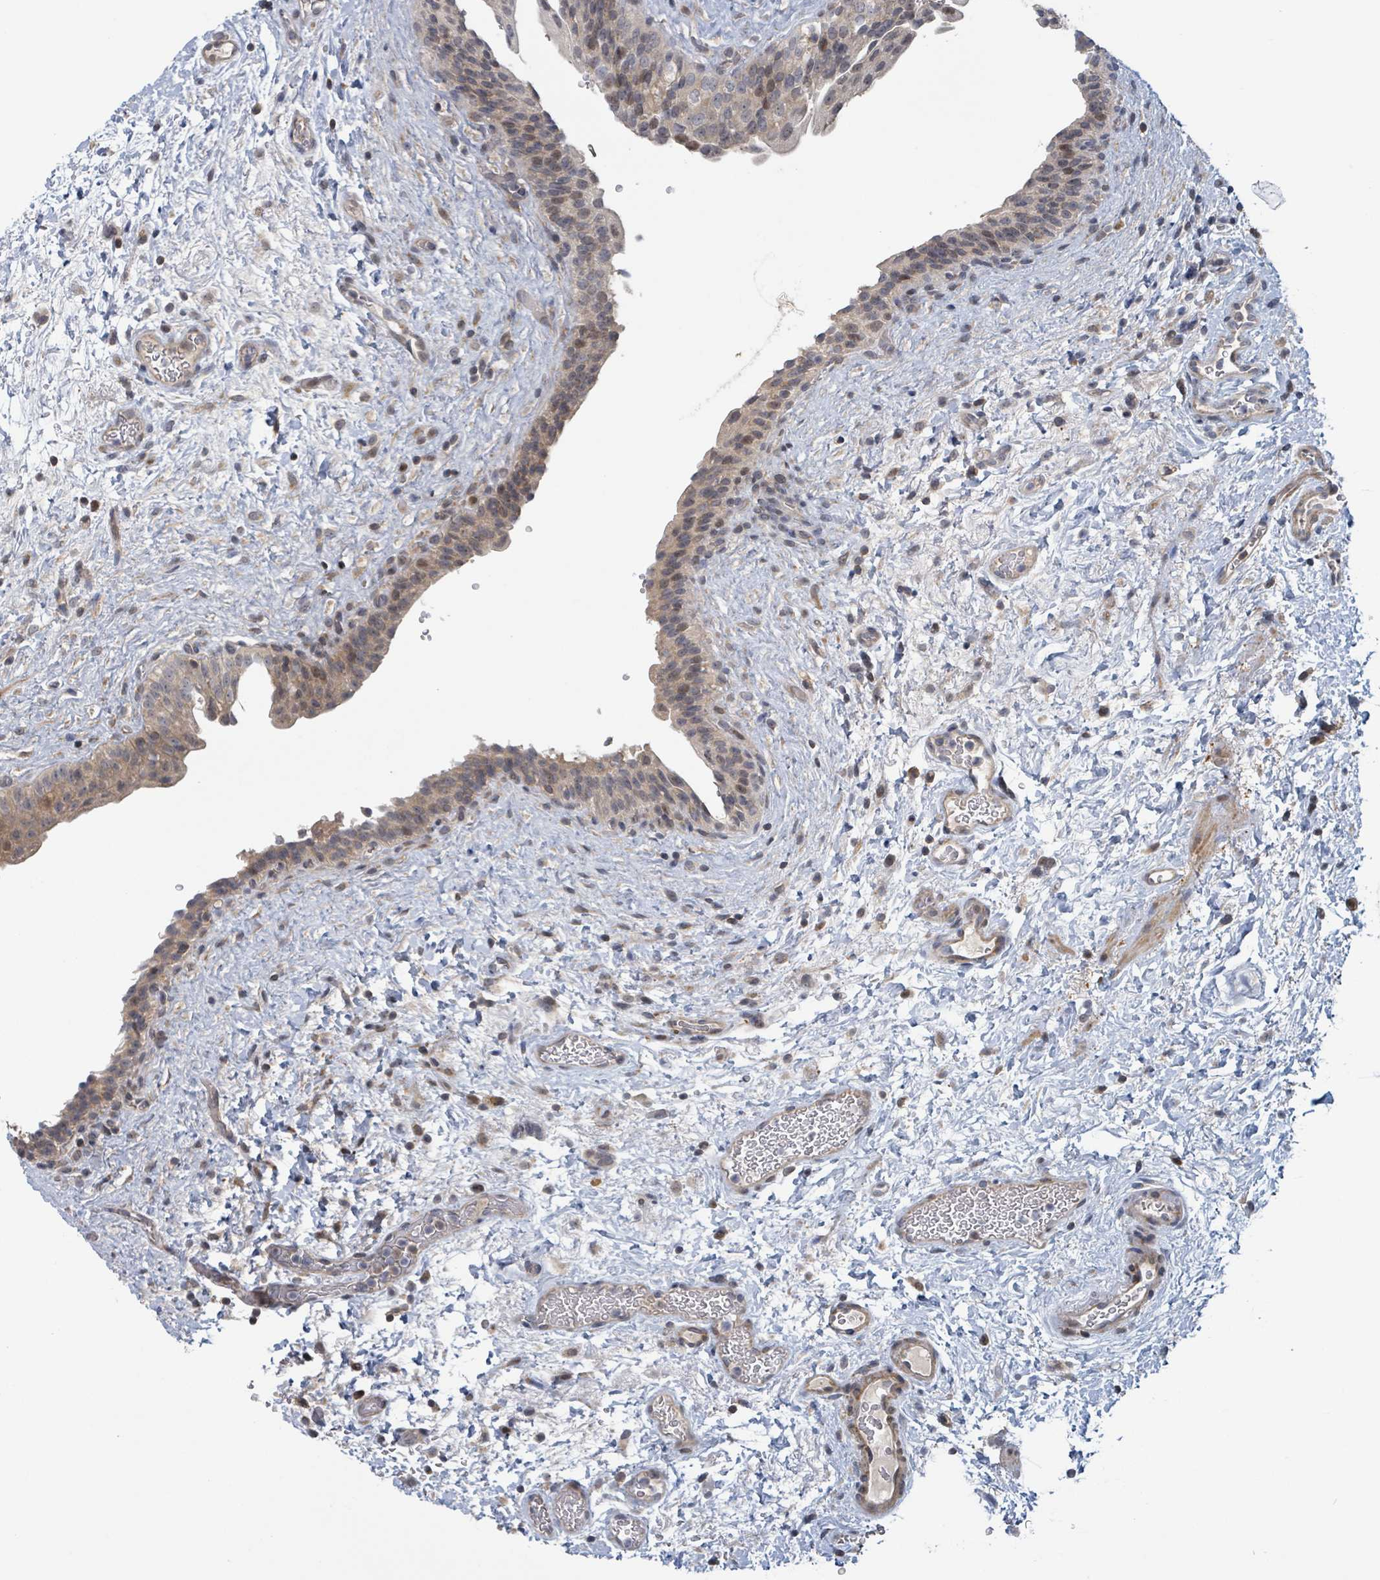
{"staining": {"intensity": "moderate", "quantity": "25%-75%", "location": "cytoplasmic/membranous,nuclear"}, "tissue": "urinary bladder", "cell_type": "Urothelial cells", "image_type": "normal", "snomed": [{"axis": "morphology", "description": "Normal tissue, NOS"}, {"axis": "topography", "description": "Urinary bladder"}], "caption": "Immunohistochemical staining of benign human urinary bladder displays 25%-75% levels of moderate cytoplasmic/membranous,nuclear protein expression in approximately 25%-75% of urothelial cells. The protein is shown in brown color, while the nuclei are stained blue.", "gene": "HIVEP1", "patient": {"sex": "male", "age": 69}}